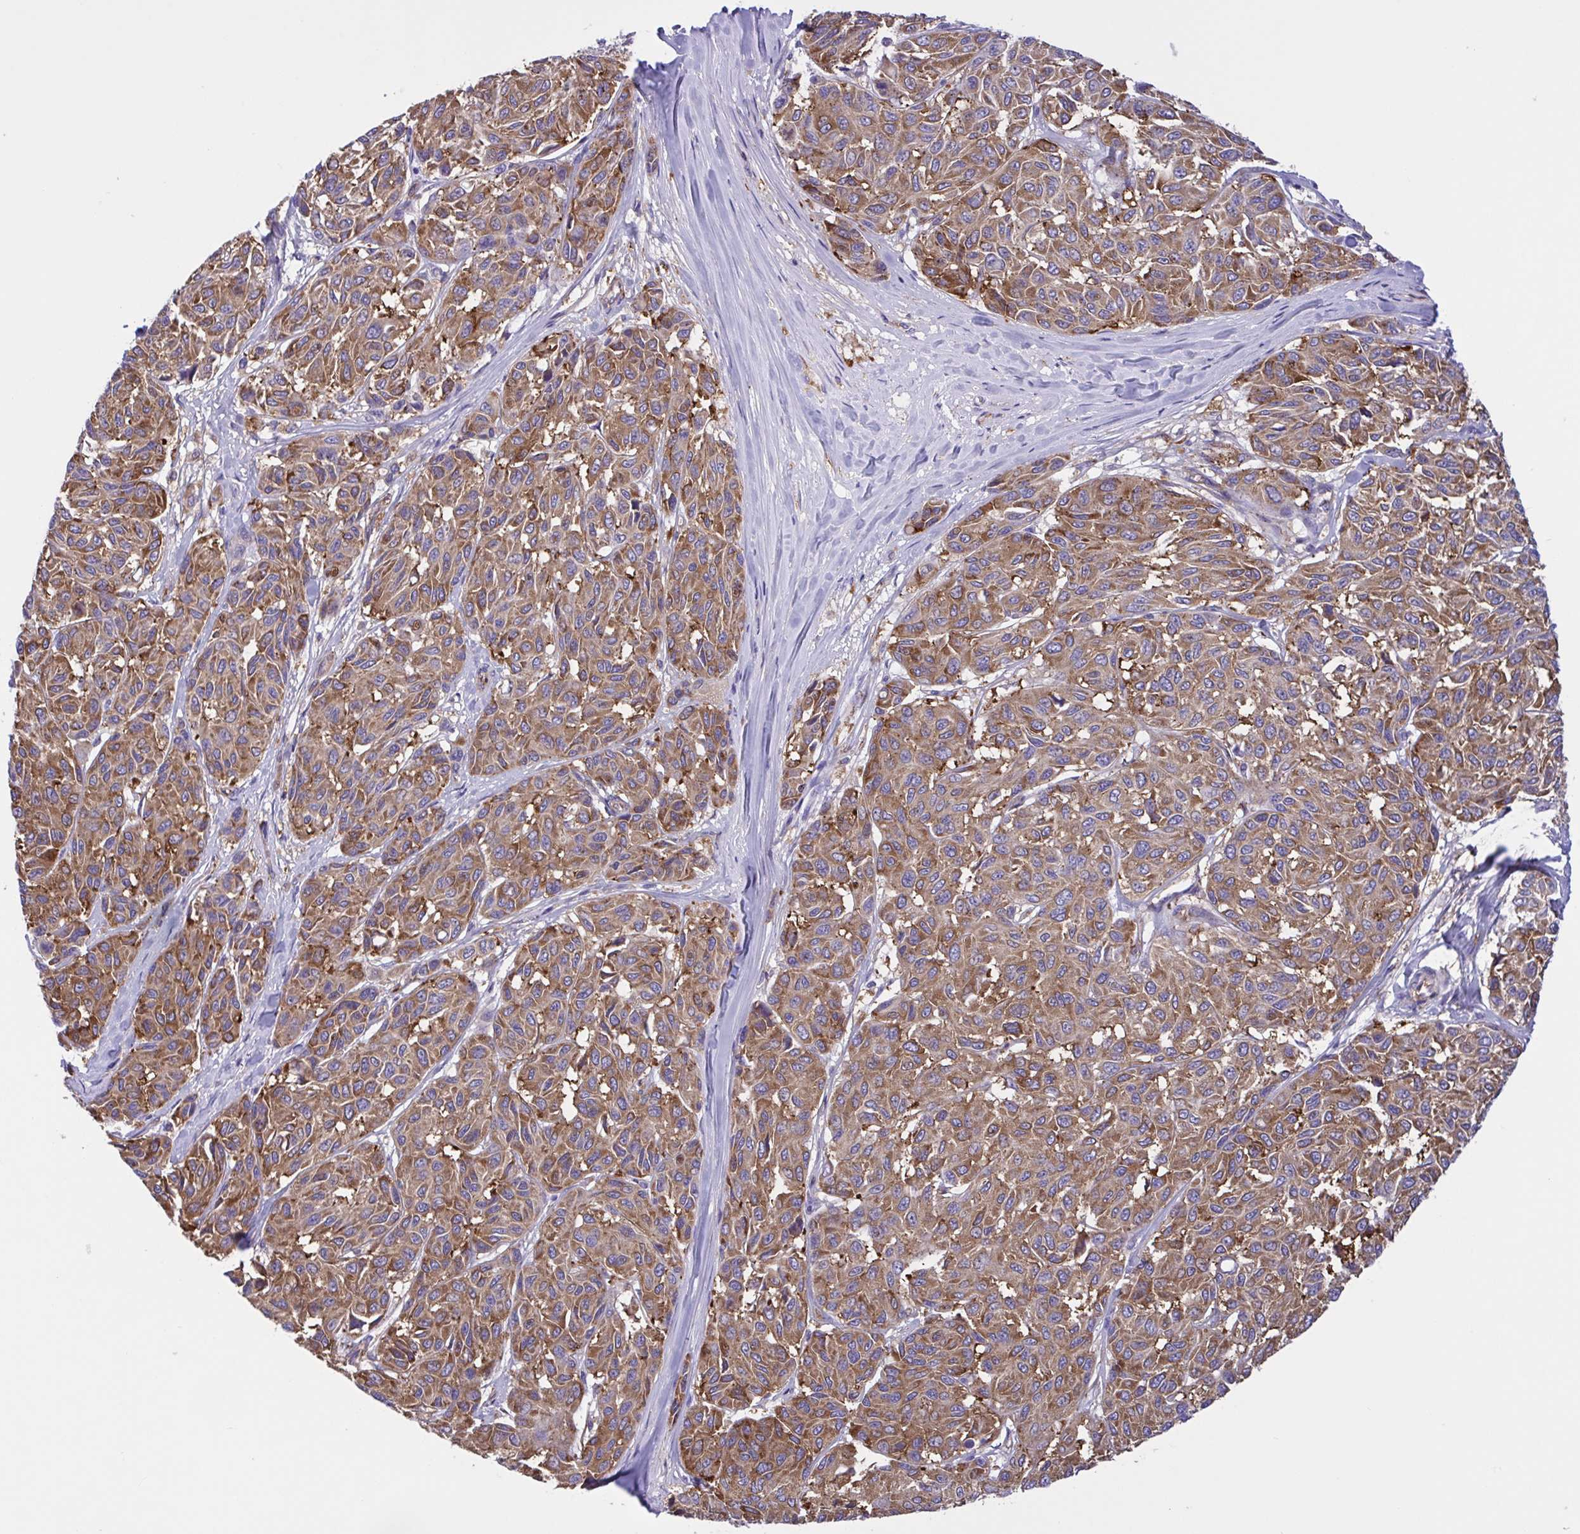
{"staining": {"intensity": "moderate", "quantity": ">75%", "location": "cytoplasmic/membranous"}, "tissue": "melanoma", "cell_type": "Tumor cells", "image_type": "cancer", "snomed": [{"axis": "morphology", "description": "Malignant melanoma, NOS"}, {"axis": "topography", "description": "Skin"}], "caption": "Immunohistochemistry (IHC) staining of malignant melanoma, which reveals medium levels of moderate cytoplasmic/membranous positivity in approximately >75% of tumor cells indicating moderate cytoplasmic/membranous protein expression. The staining was performed using DAB (brown) for protein detection and nuclei were counterstained in hematoxylin (blue).", "gene": "OR51M1", "patient": {"sex": "female", "age": 66}}